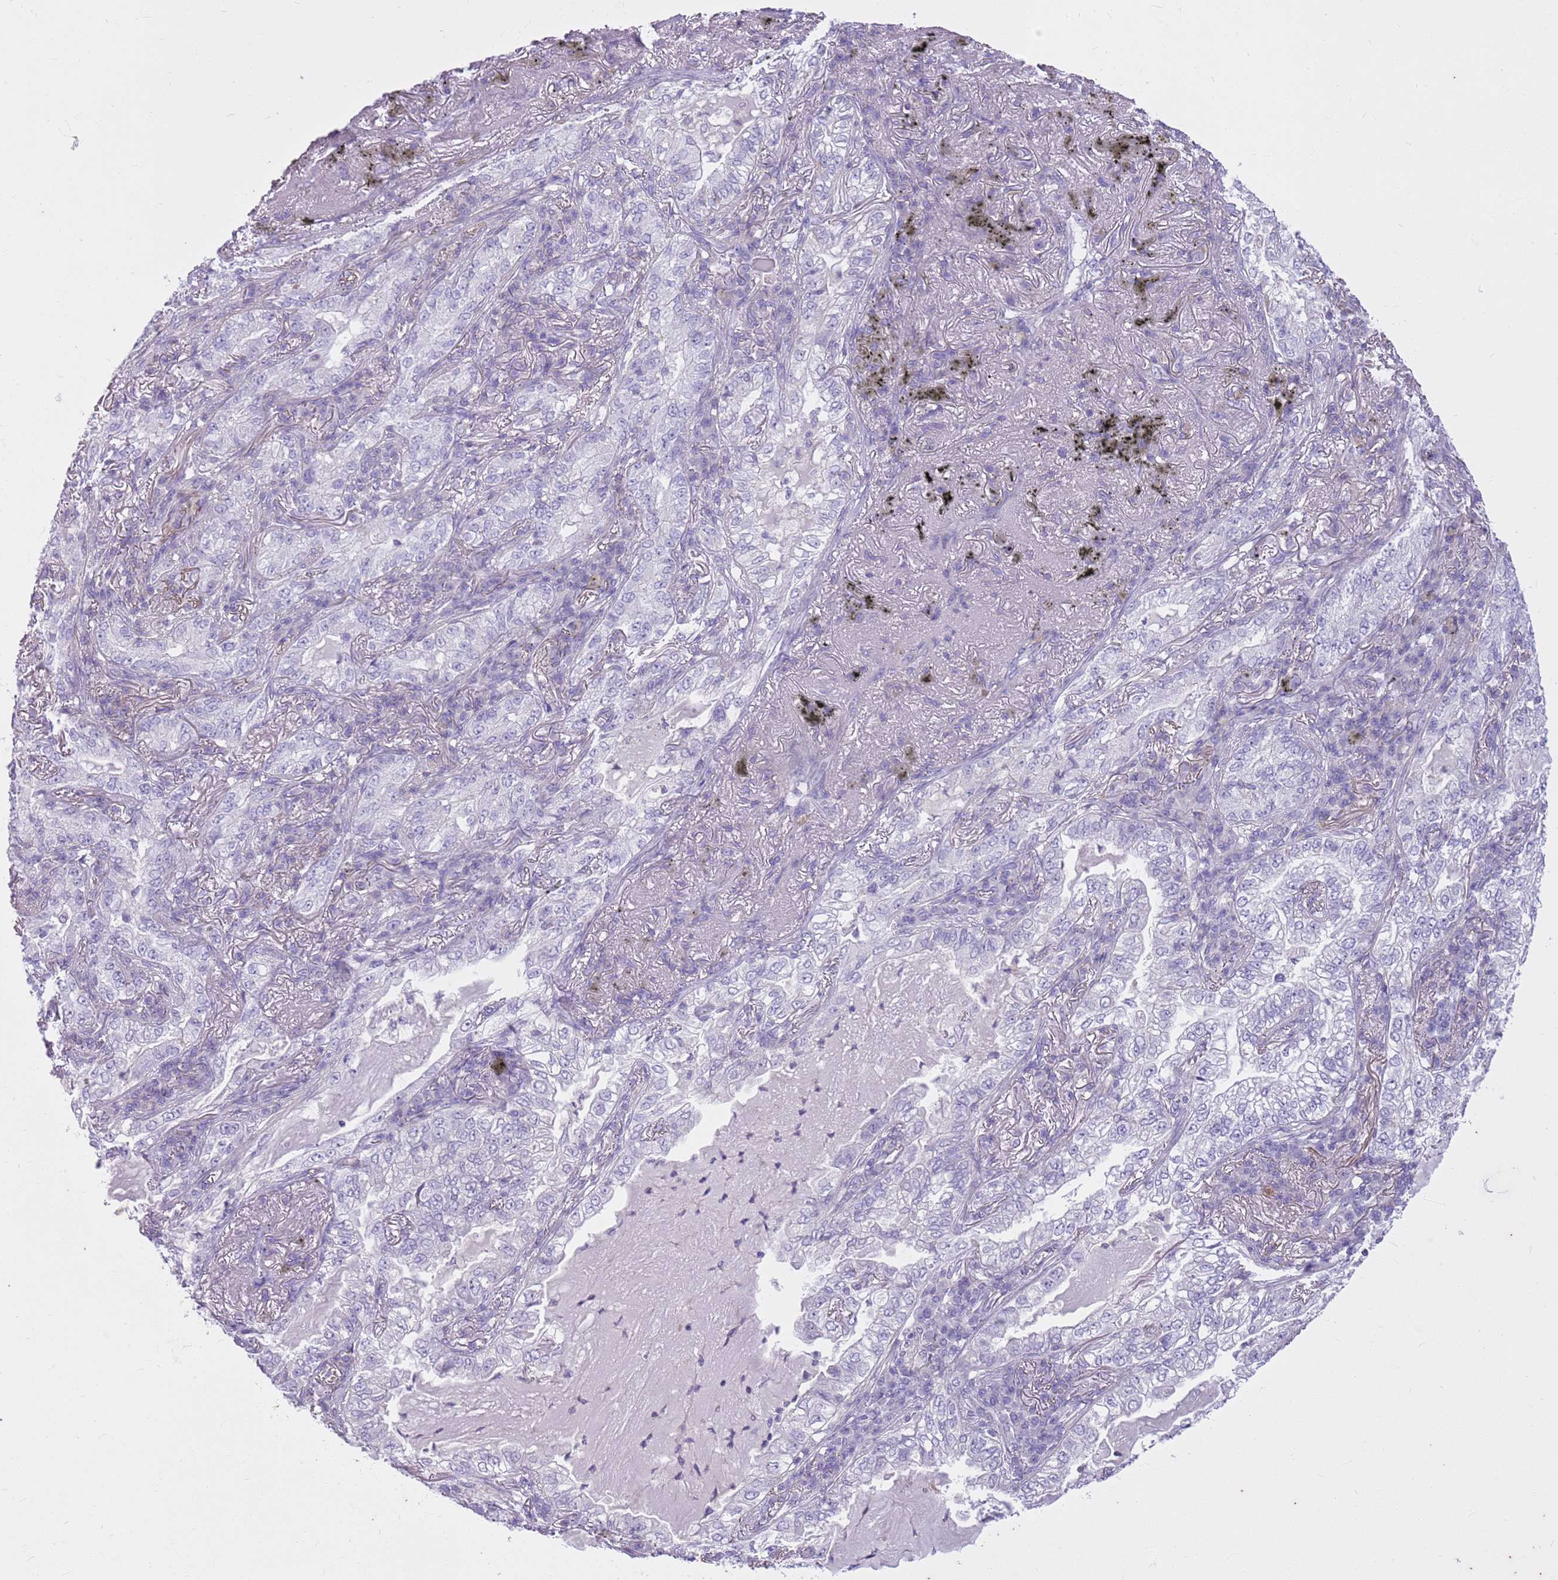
{"staining": {"intensity": "negative", "quantity": "none", "location": "none"}, "tissue": "lung cancer", "cell_type": "Tumor cells", "image_type": "cancer", "snomed": [{"axis": "morphology", "description": "Adenocarcinoma, NOS"}, {"axis": "topography", "description": "Lung"}], "caption": "An IHC micrograph of lung adenocarcinoma is shown. There is no staining in tumor cells of lung adenocarcinoma.", "gene": "CNPPD1", "patient": {"sex": "female", "age": 73}}